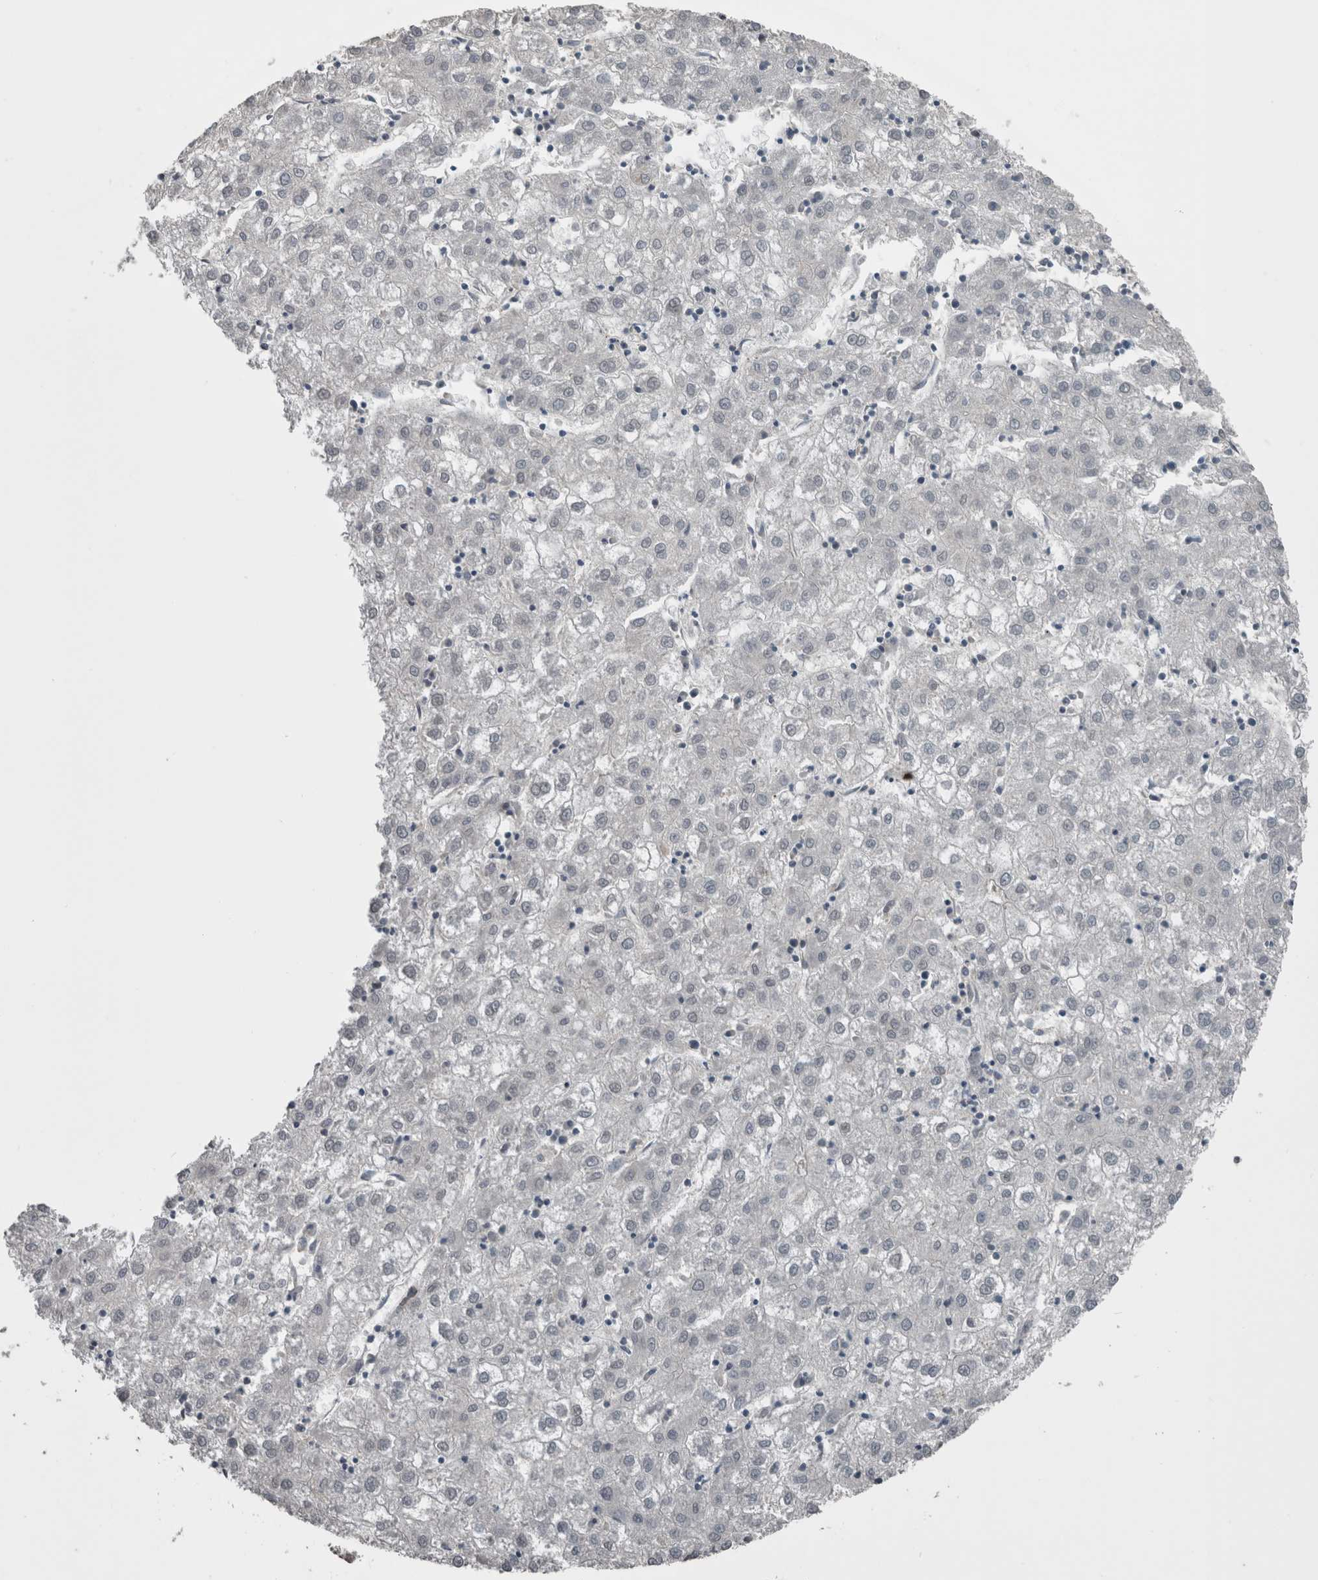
{"staining": {"intensity": "negative", "quantity": "none", "location": "none"}, "tissue": "liver cancer", "cell_type": "Tumor cells", "image_type": "cancer", "snomed": [{"axis": "morphology", "description": "Carcinoma, Hepatocellular, NOS"}, {"axis": "topography", "description": "Liver"}], "caption": "This is an immunohistochemistry (IHC) image of human liver cancer (hepatocellular carcinoma). There is no expression in tumor cells.", "gene": "RANBP2", "patient": {"sex": "male", "age": 72}}